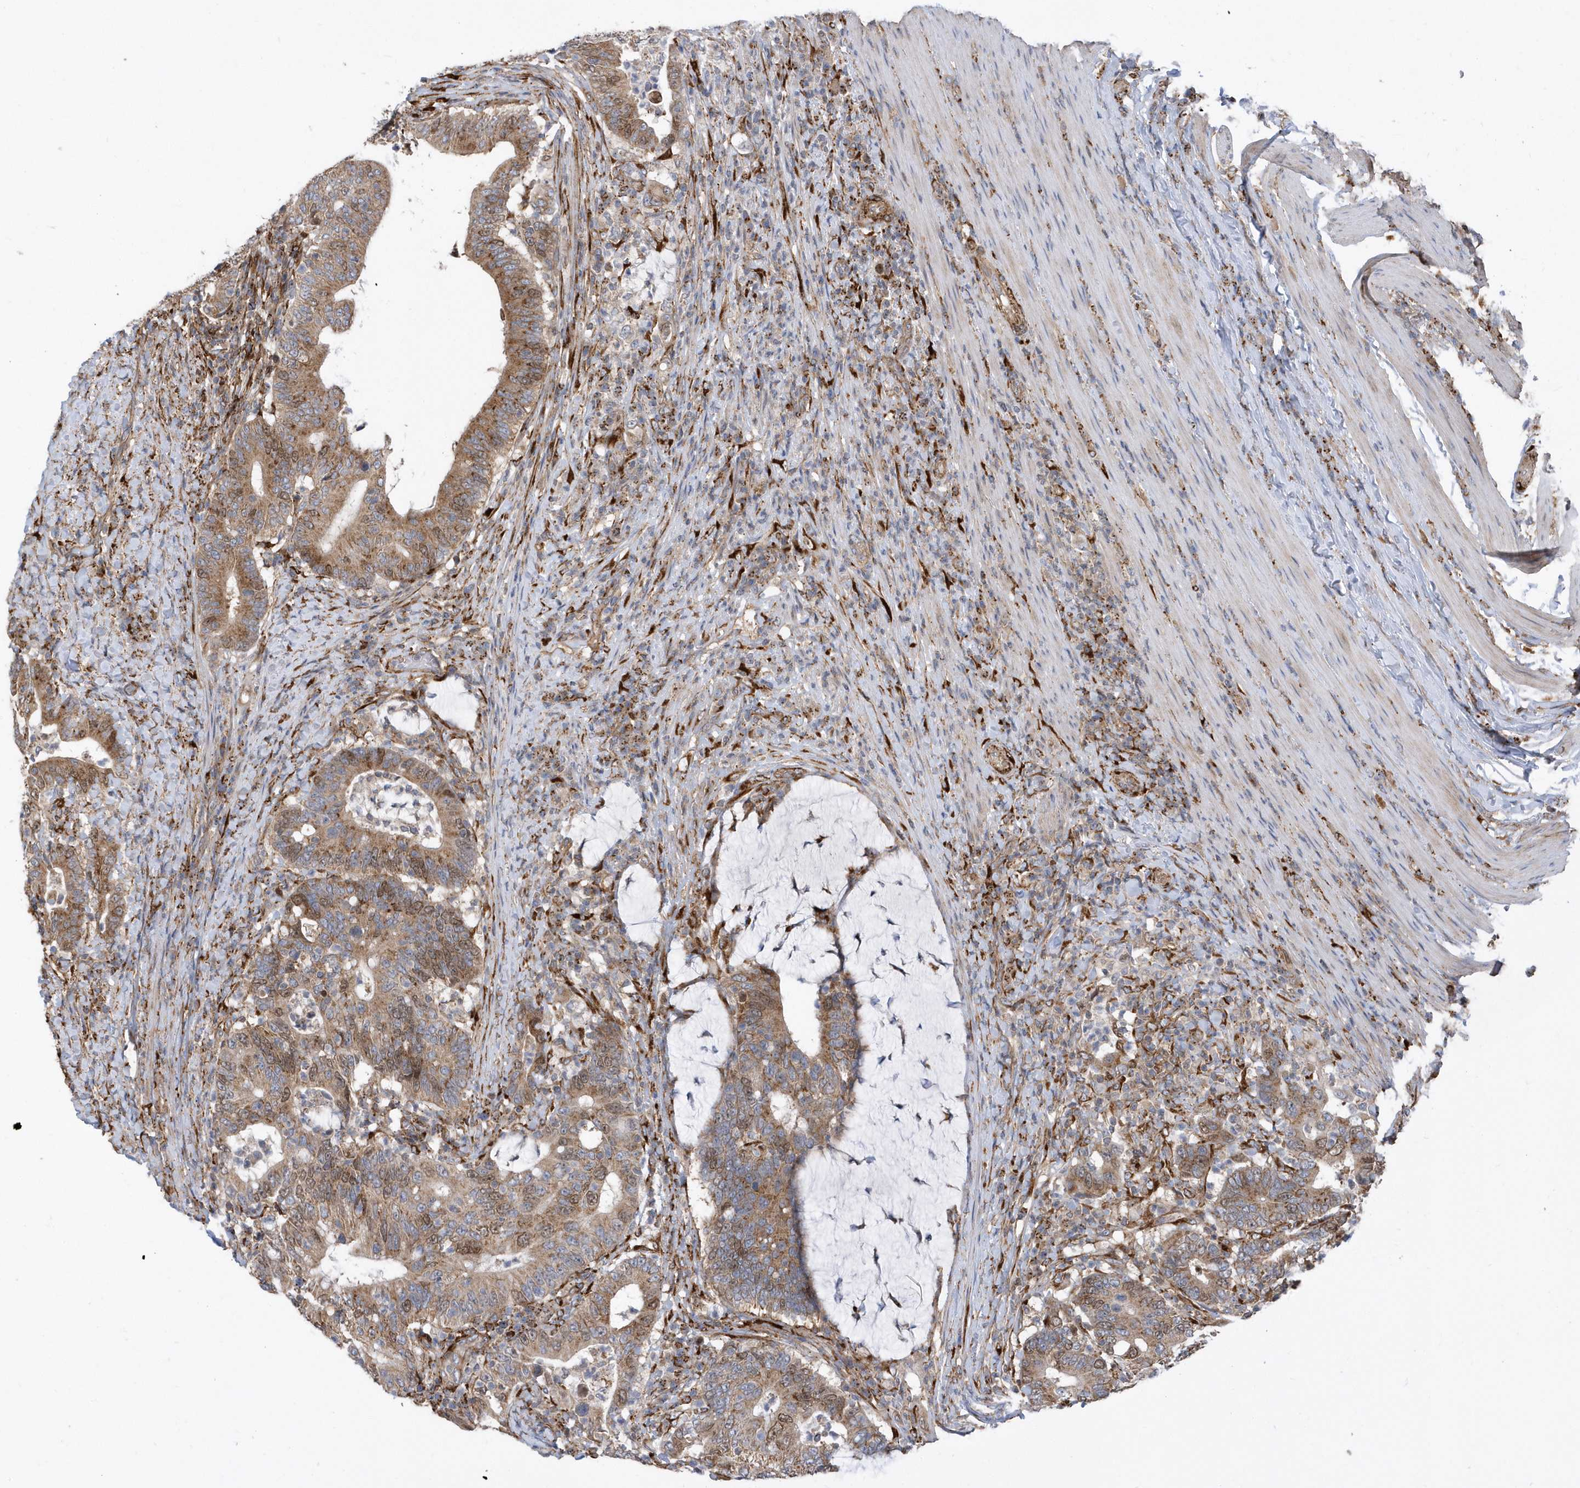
{"staining": {"intensity": "moderate", "quantity": ">75%", "location": "cytoplasmic/membranous,nuclear"}, "tissue": "colorectal cancer", "cell_type": "Tumor cells", "image_type": "cancer", "snomed": [{"axis": "morphology", "description": "Adenocarcinoma, NOS"}, {"axis": "topography", "description": "Colon"}], "caption": "High-power microscopy captured an immunohistochemistry (IHC) micrograph of colorectal cancer (adenocarcinoma), revealing moderate cytoplasmic/membranous and nuclear expression in approximately >75% of tumor cells.", "gene": "HRH4", "patient": {"sex": "female", "age": 66}}